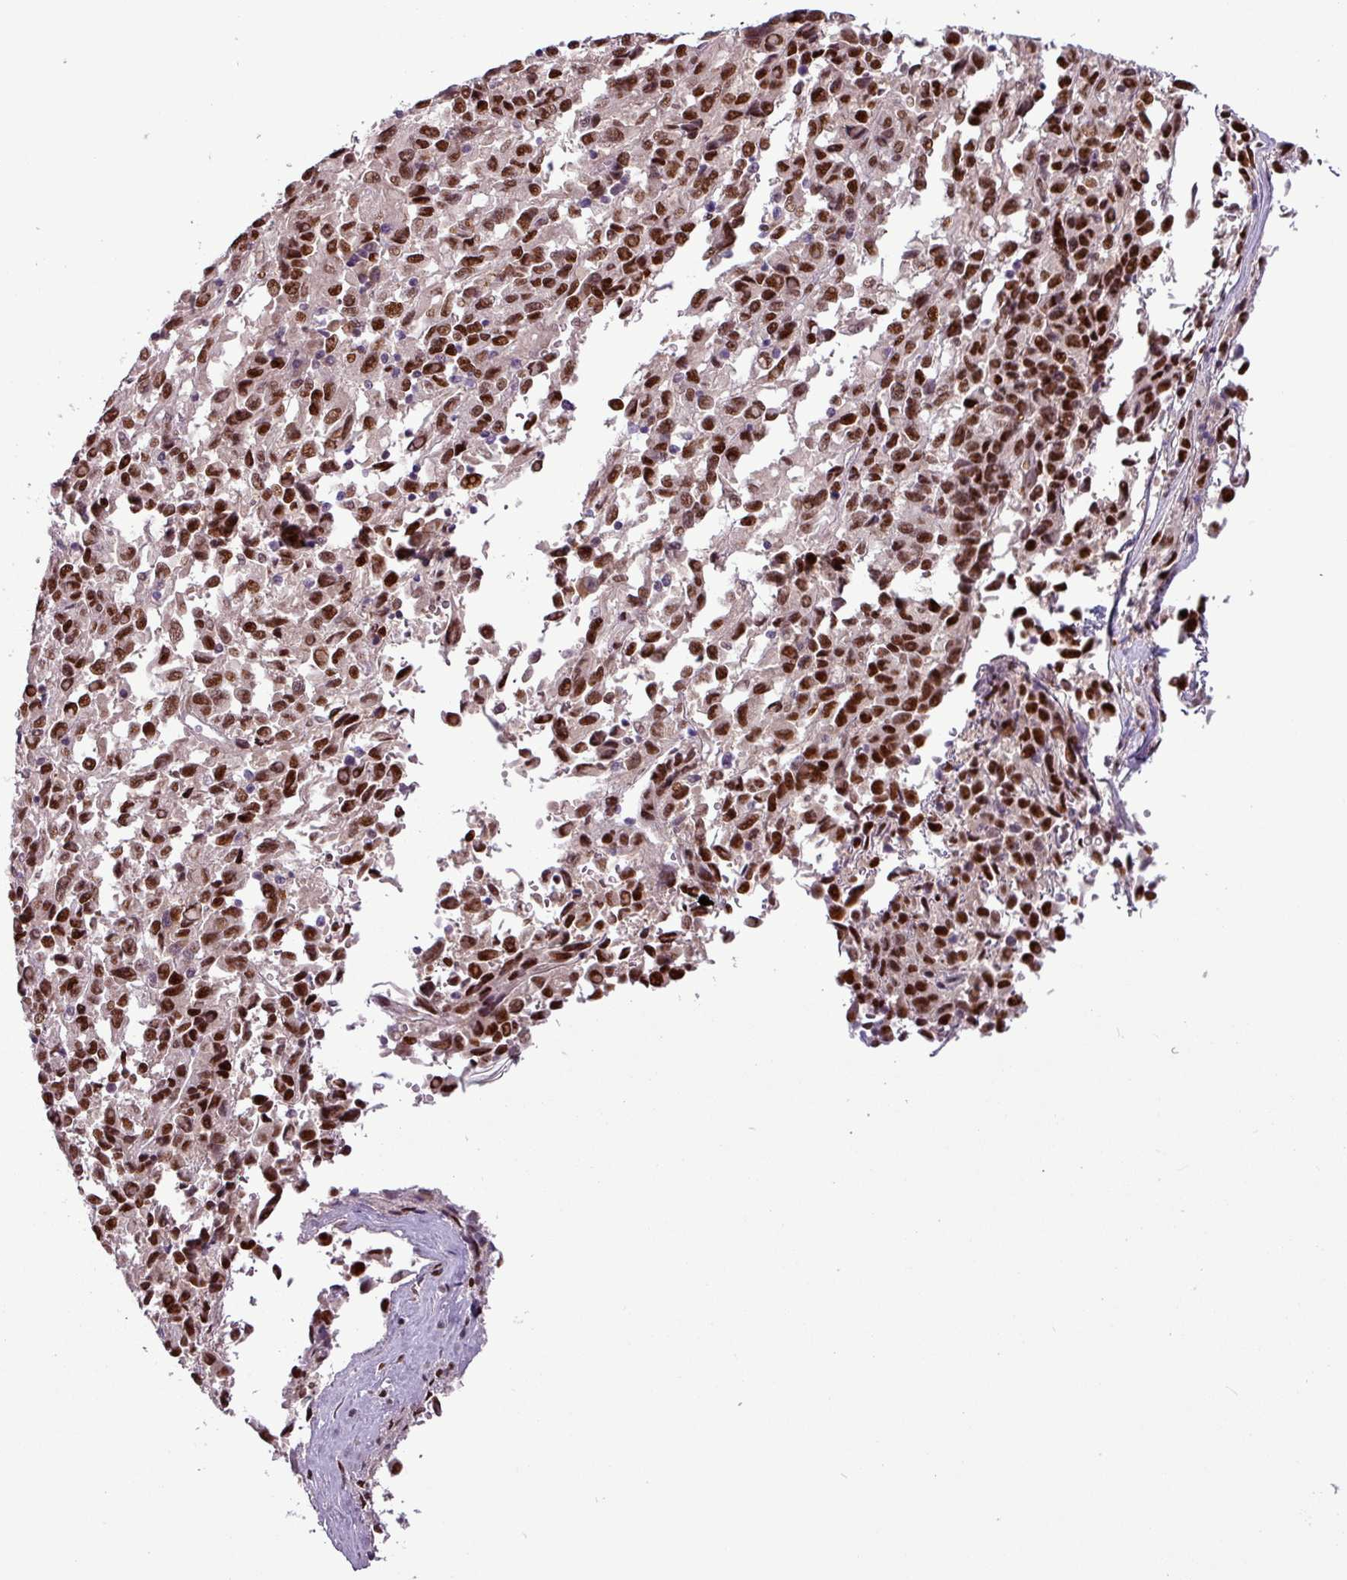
{"staining": {"intensity": "strong", "quantity": ">75%", "location": "nuclear"}, "tissue": "melanoma", "cell_type": "Tumor cells", "image_type": "cancer", "snomed": [{"axis": "morphology", "description": "Malignant melanoma, Metastatic site"}, {"axis": "topography", "description": "Lung"}], "caption": "A high amount of strong nuclear positivity is appreciated in approximately >75% of tumor cells in melanoma tissue.", "gene": "IRF2BPL", "patient": {"sex": "male", "age": 64}}